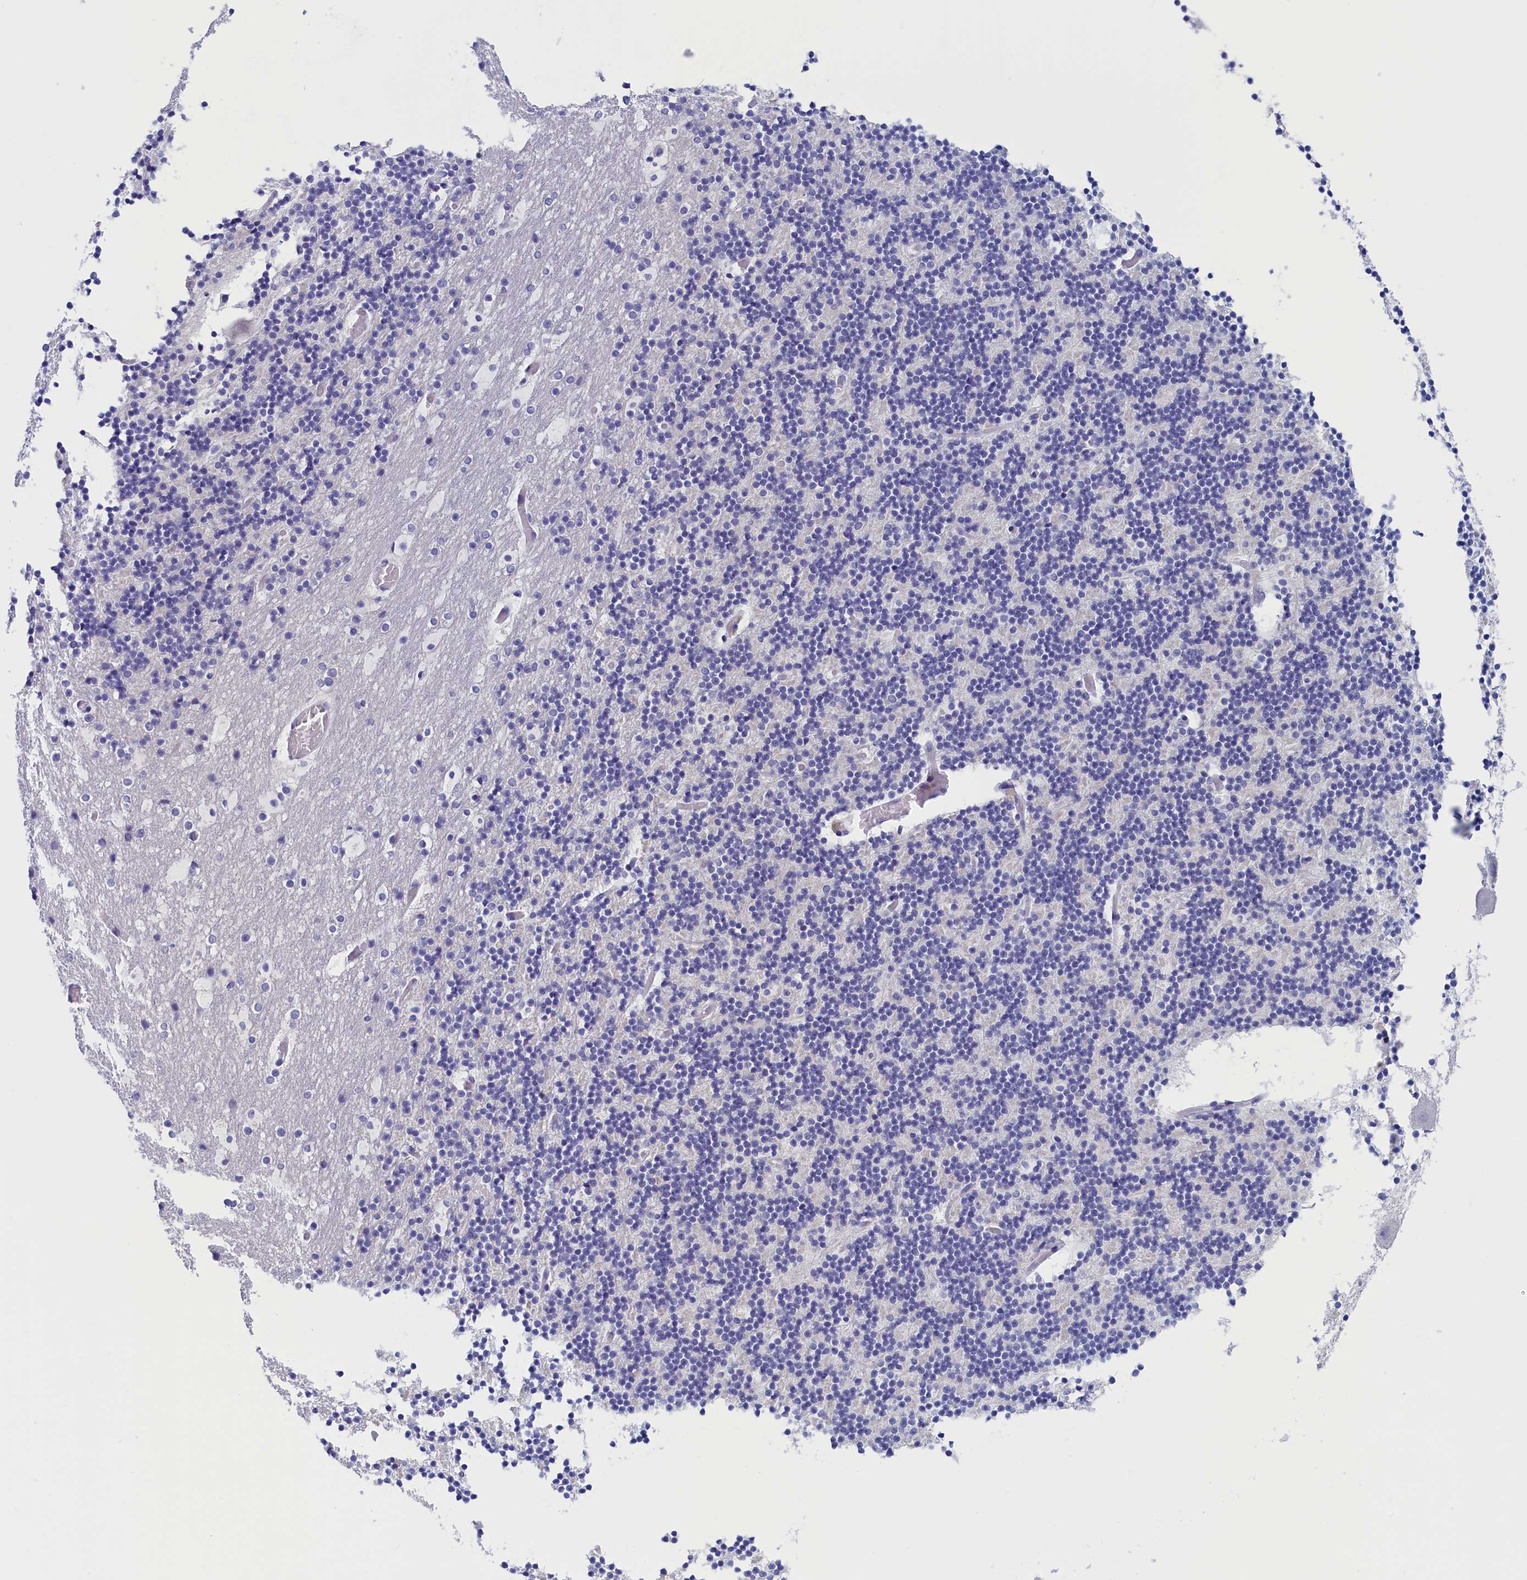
{"staining": {"intensity": "negative", "quantity": "none", "location": "none"}, "tissue": "cerebellum", "cell_type": "Cells in granular layer", "image_type": "normal", "snomed": [{"axis": "morphology", "description": "Normal tissue, NOS"}, {"axis": "topography", "description": "Cerebellum"}], "caption": "Cells in granular layer show no significant protein positivity in unremarkable cerebellum. The staining was performed using DAB (3,3'-diaminobenzidine) to visualize the protein expression in brown, while the nuclei were stained in blue with hematoxylin (Magnification: 20x).", "gene": "ANKRD2", "patient": {"sex": "male", "age": 57}}